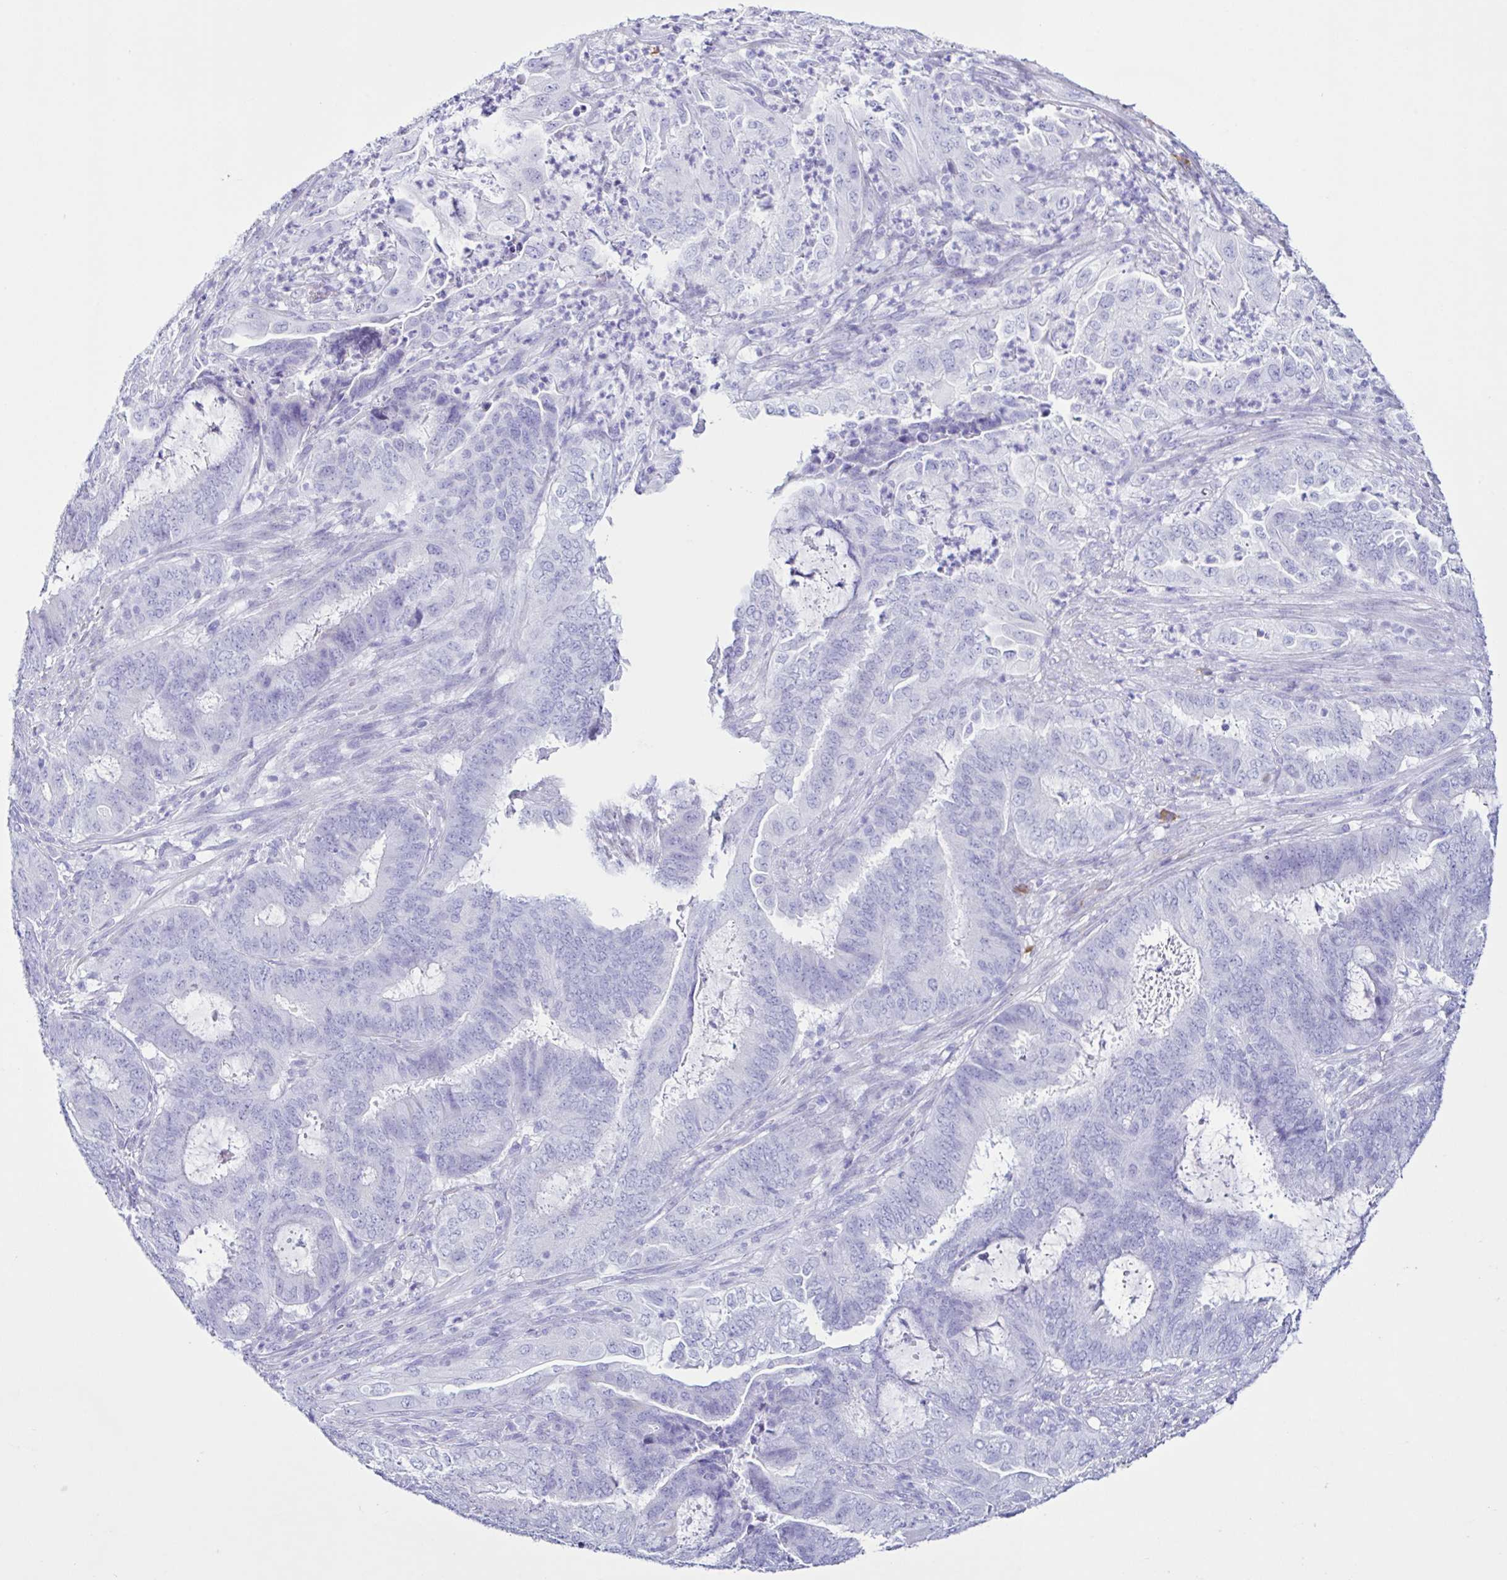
{"staining": {"intensity": "negative", "quantity": "none", "location": "none"}, "tissue": "endometrial cancer", "cell_type": "Tumor cells", "image_type": "cancer", "snomed": [{"axis": "morphology", "description": "Adenocarcinoma, NOS"}, {"axis": "topography", "description": "Endometrium"}], "caption": "IHC of endometrial cancer displays no expression in tumor cells.", "gene": "PIGF", "patient": {"sex": "female", "age": 51}}